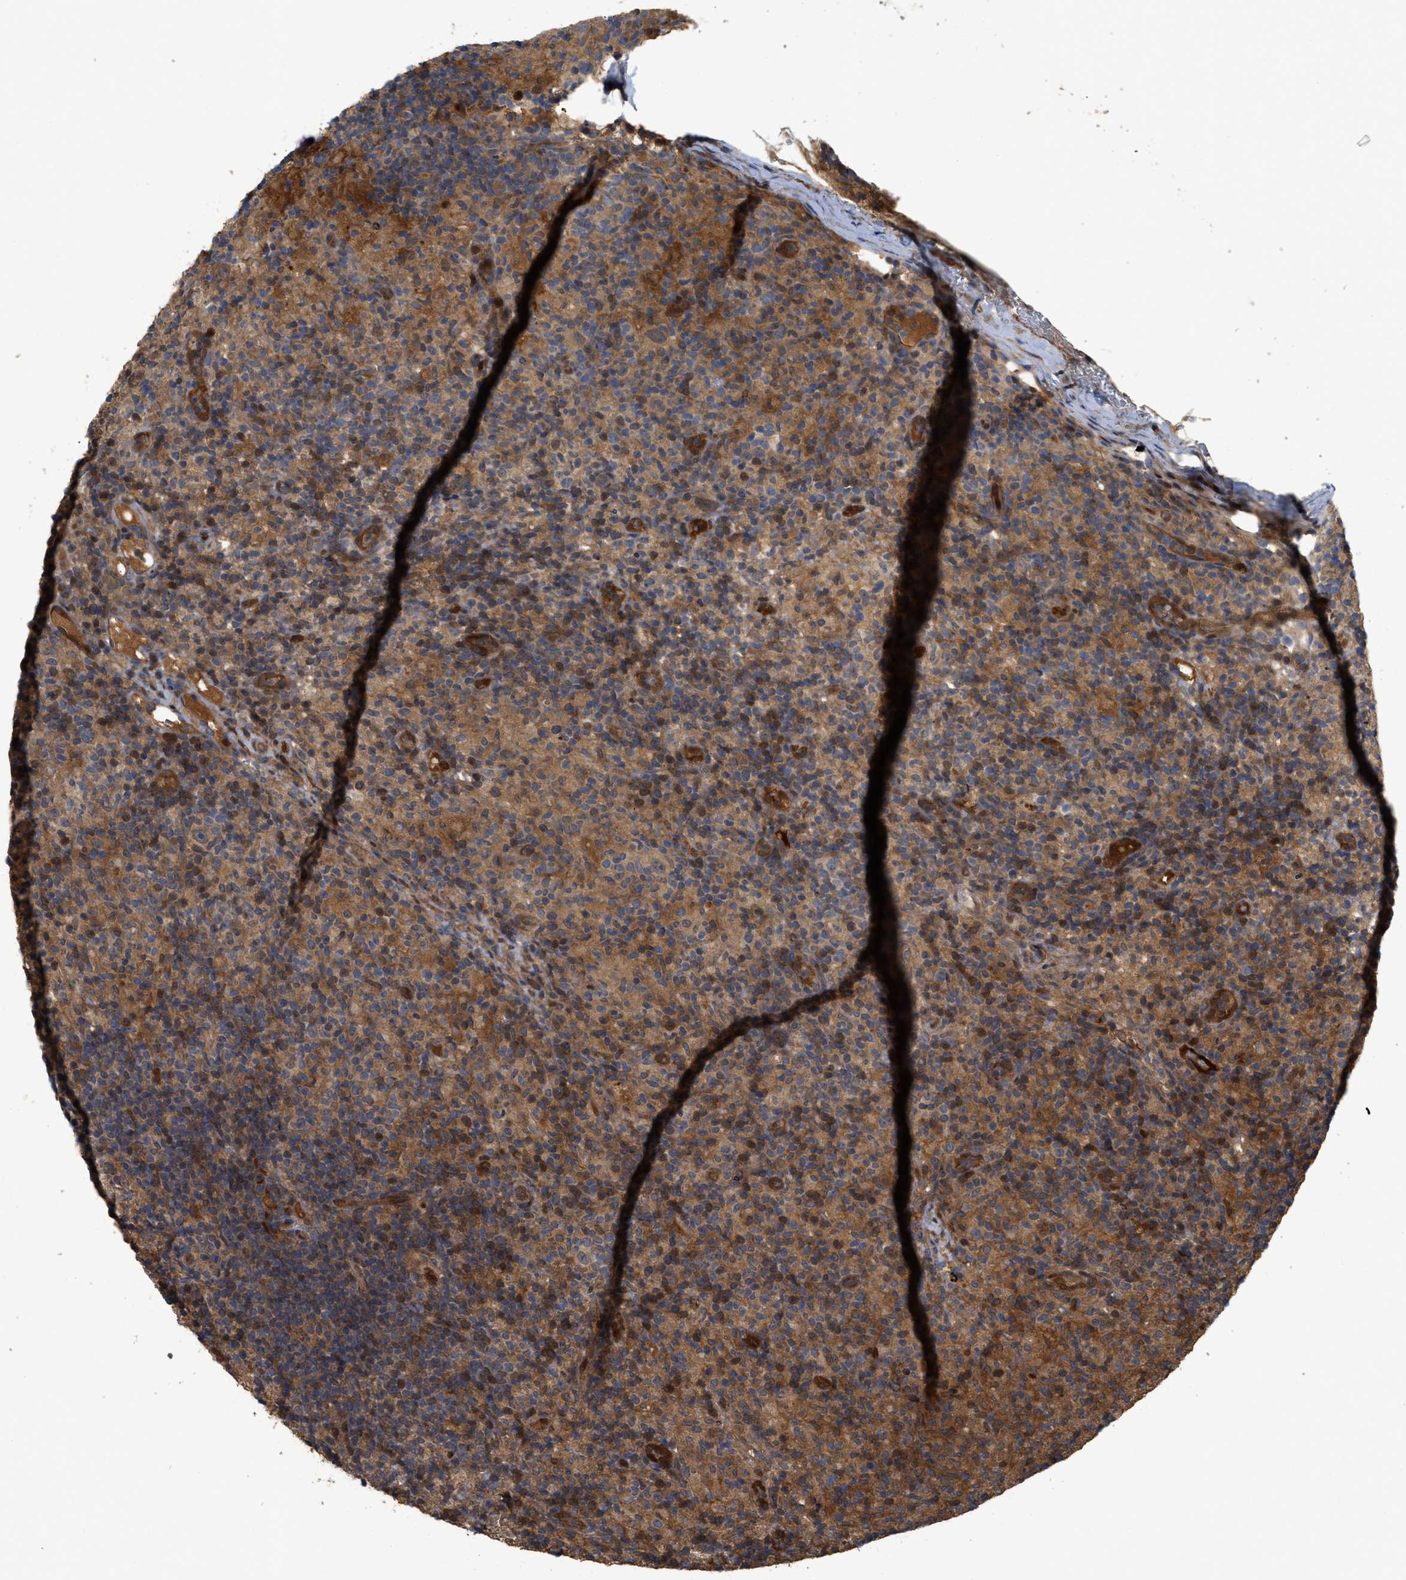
{"staining": {"intensity": "moderate", "quantity": ">75%", "location": "cytoplasmic/membranous"}, "tissue": "lymphoma", "cell_type": "Tumor cells", "image_type": "cancer", "snomed": [{"axis": "morphology", "description": "Hodgkin's disease, NOS"}, {"axis": "topography", "description": "Lymph node"}], "caption": "A photomicrograph showing moderate cytoplasmic/membranous staining in approximately >75% of tumor cells in Hodgkin's disease, as visualized by brown immunohistochemical staining.", "gene": "CBR3", "patient": {"sex": "male", "age": 70}}